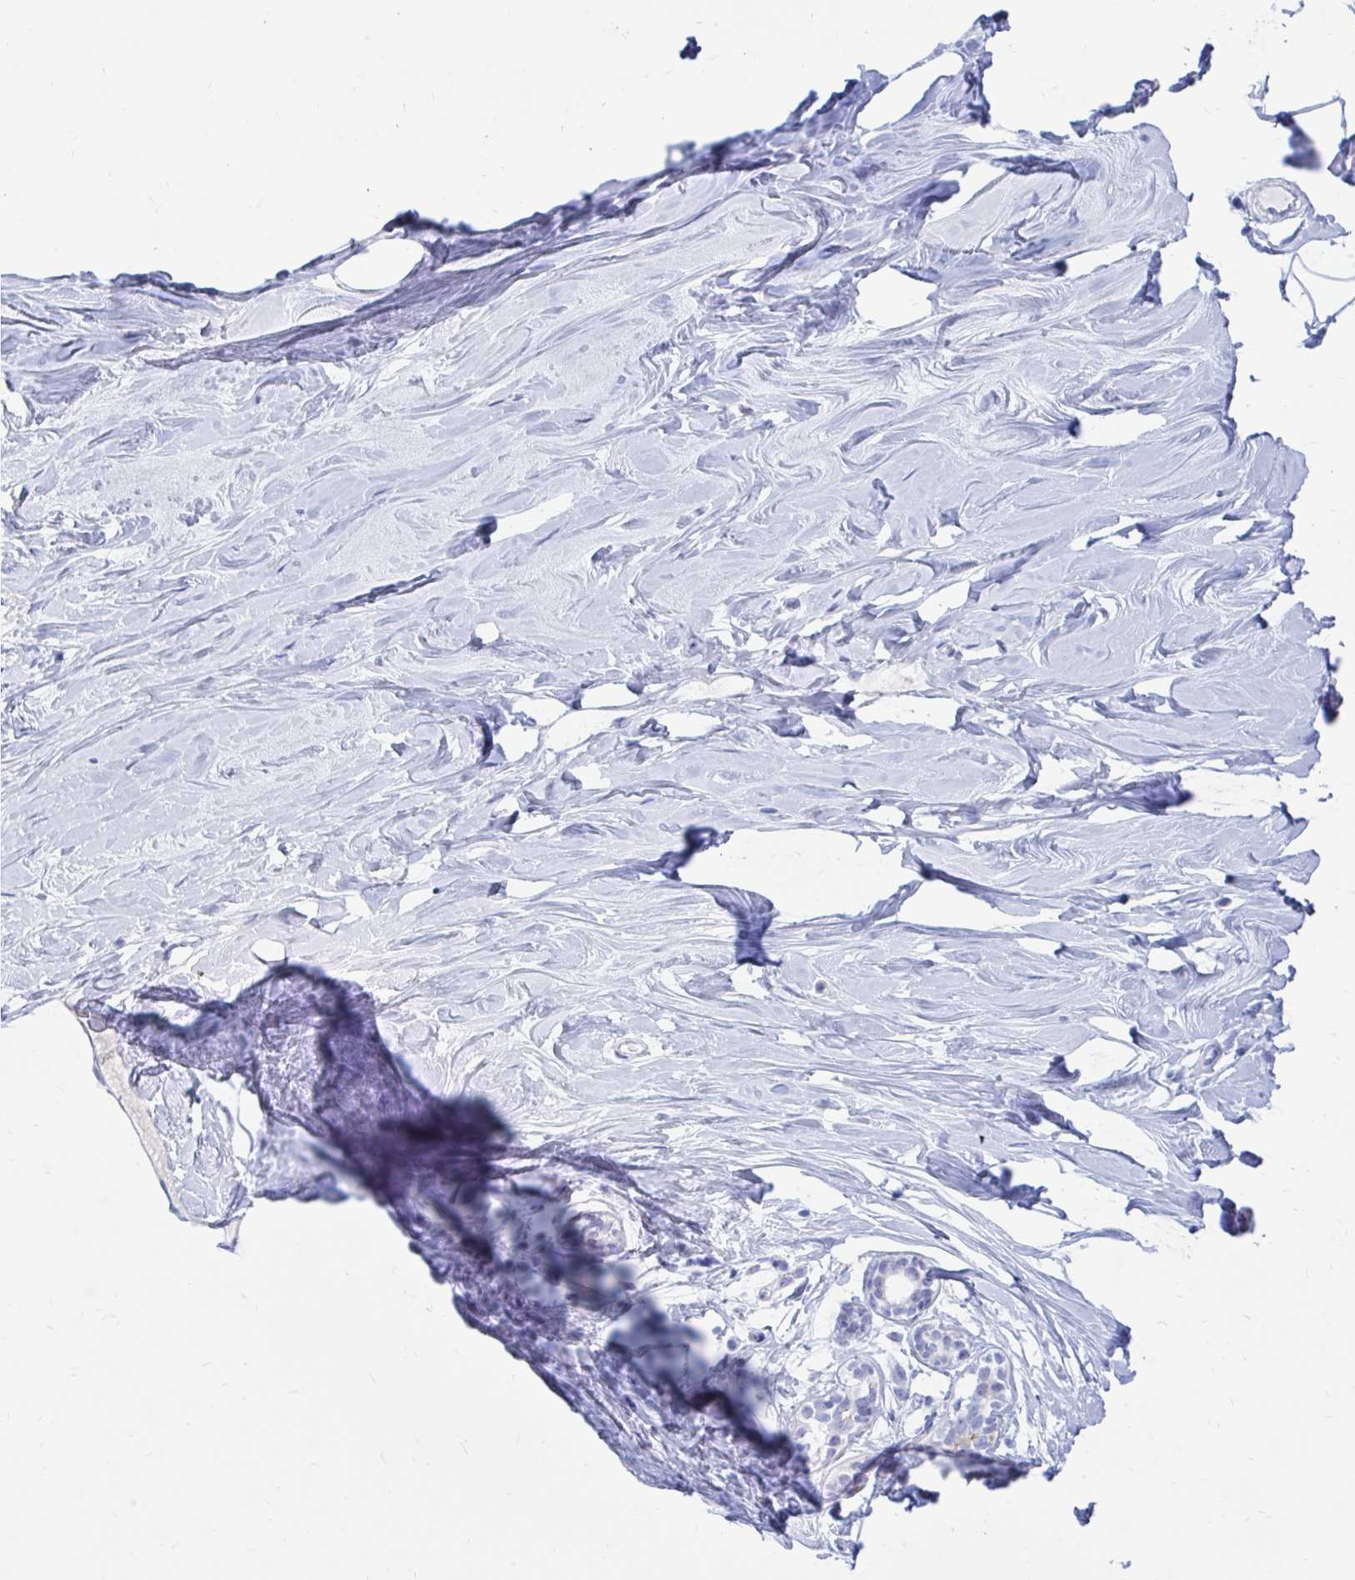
{"staining": {"intensity": "negative", "quantity": "none", "location": "none"}, "tissue": "breast", "cell_type": "Adipocytes", "image_type": "normal", "snomed": [{"axis": "morphology", "description": "Normal tissue, NOS"}, {"axis": "topography", "description": "Breast"}], "caption": "IHC micrograph of unremarkable human breast stained for a protein (brown), which exhibits no positivity in adipocytes. (Brightfield microscopy of DAB (3,3'-diaminobenzidine) immunohistochemistry (IHC) at high magnification).", "gene": "IGSF5", "patient": {"sex": "female", "age": 27}}